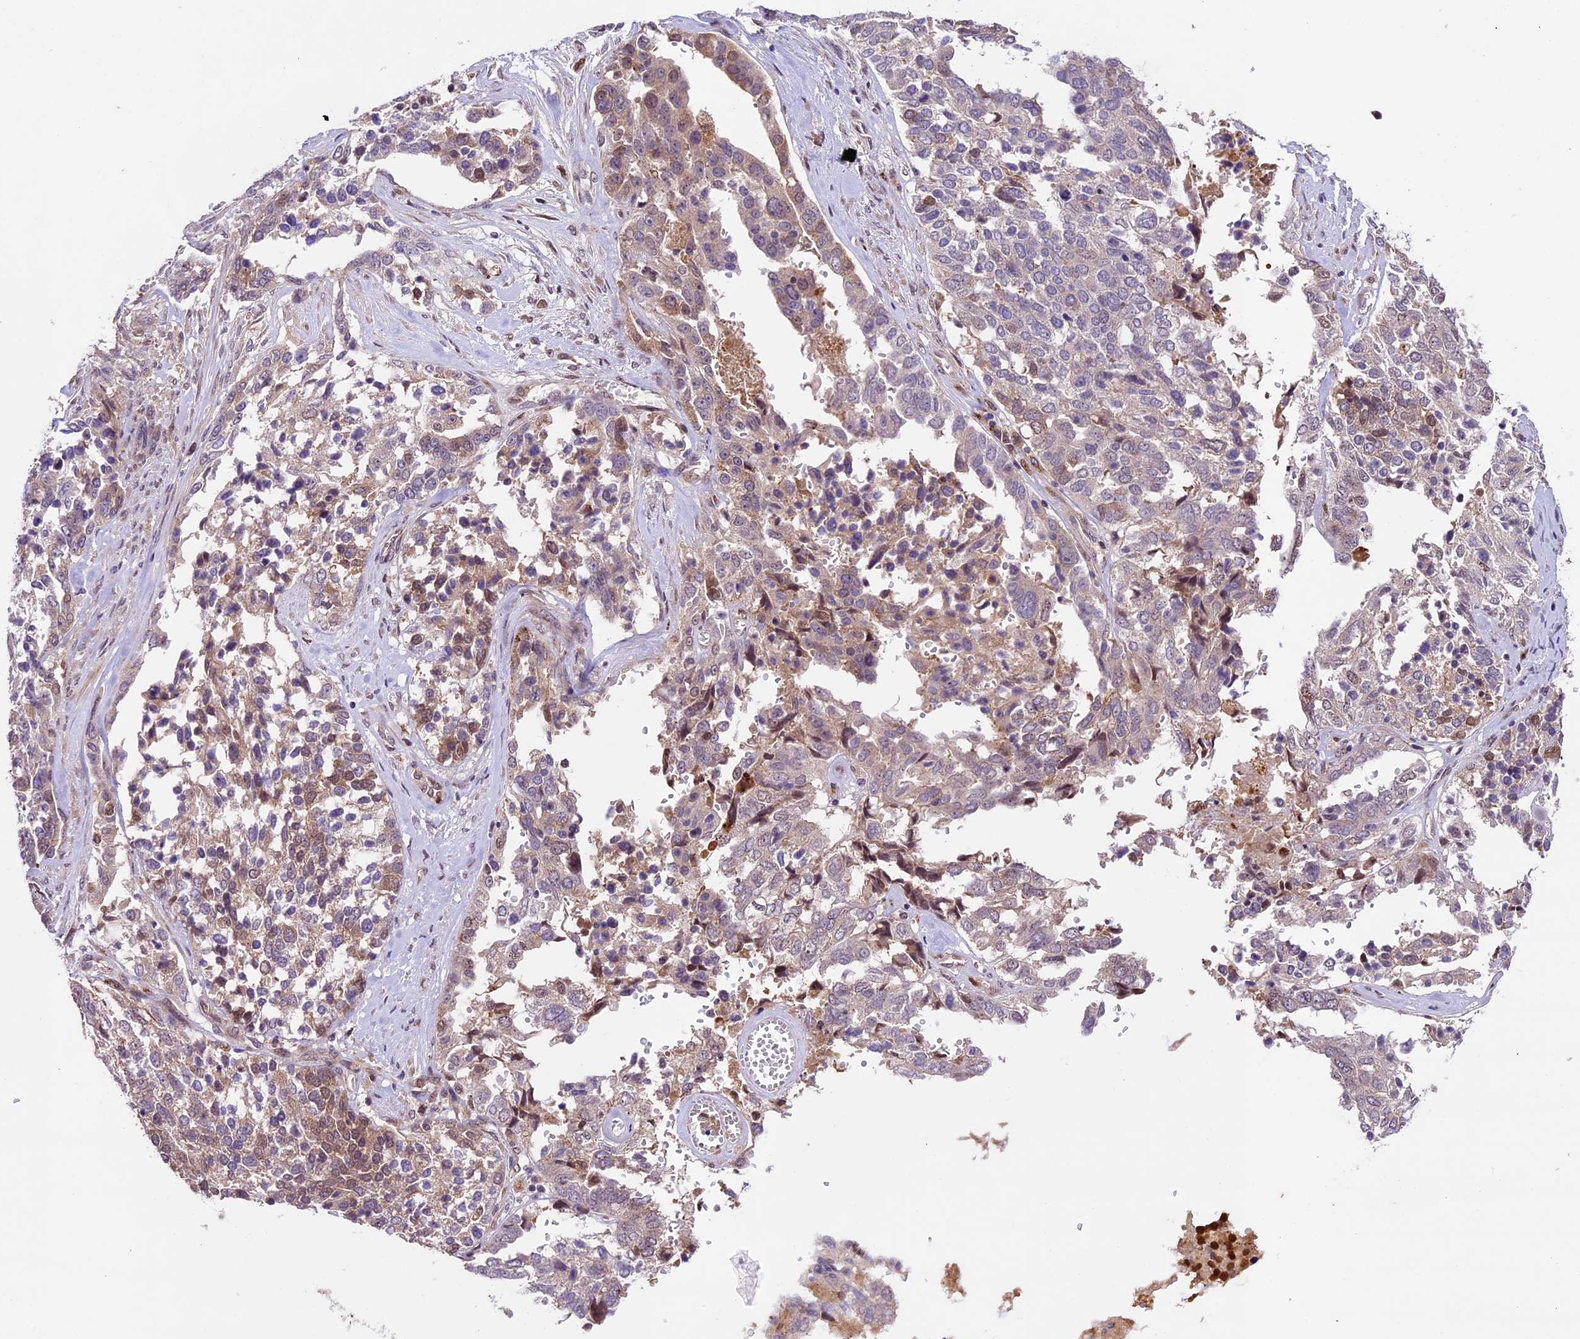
{"staining": {"intensity": "weak", "quantity": "<25%", "location": "cytoplasmic/membranous,nuclear"}, "tissue": "ovarian cancer", "cell_type": "Tumor cells", "image_type": "cancer", "snomed": [{"axis": "morphology", "description": "Cystadenocarcinoma, serous, NOS"}, {"axis": "topography", "description": "Ovary"}], "caption": "Immunohistochemistry (IHC) image of human ovarian cancer (serous cystadenocarcinoma) stained for a protein (brown), which demonstrates no positivity in tumor cells.", "gene": "CCSER1", "patient": {"sex": "female", "age": 44}}